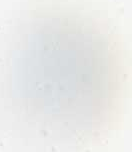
{"staining": {"intensity": "negative", "quantity": "none", "location": "none"}, "tissue": "prostate cancer", "cell_type": "Tumor cells", "image_type": "cancer", "snomed": [{"axis": "morphology", "description": "Adenocarcinoma, High grade"}, {"axis": "topography", "description": "Prostate"}], "caption": "High power microscopy image of an immunohistochemistry histopathology image of prostate high-grade adenocarcinoma, revealing no significant positivity in tumor cells.", "gene": "DEPDC1B", "patient": {"sex": "male", "age": 58}}